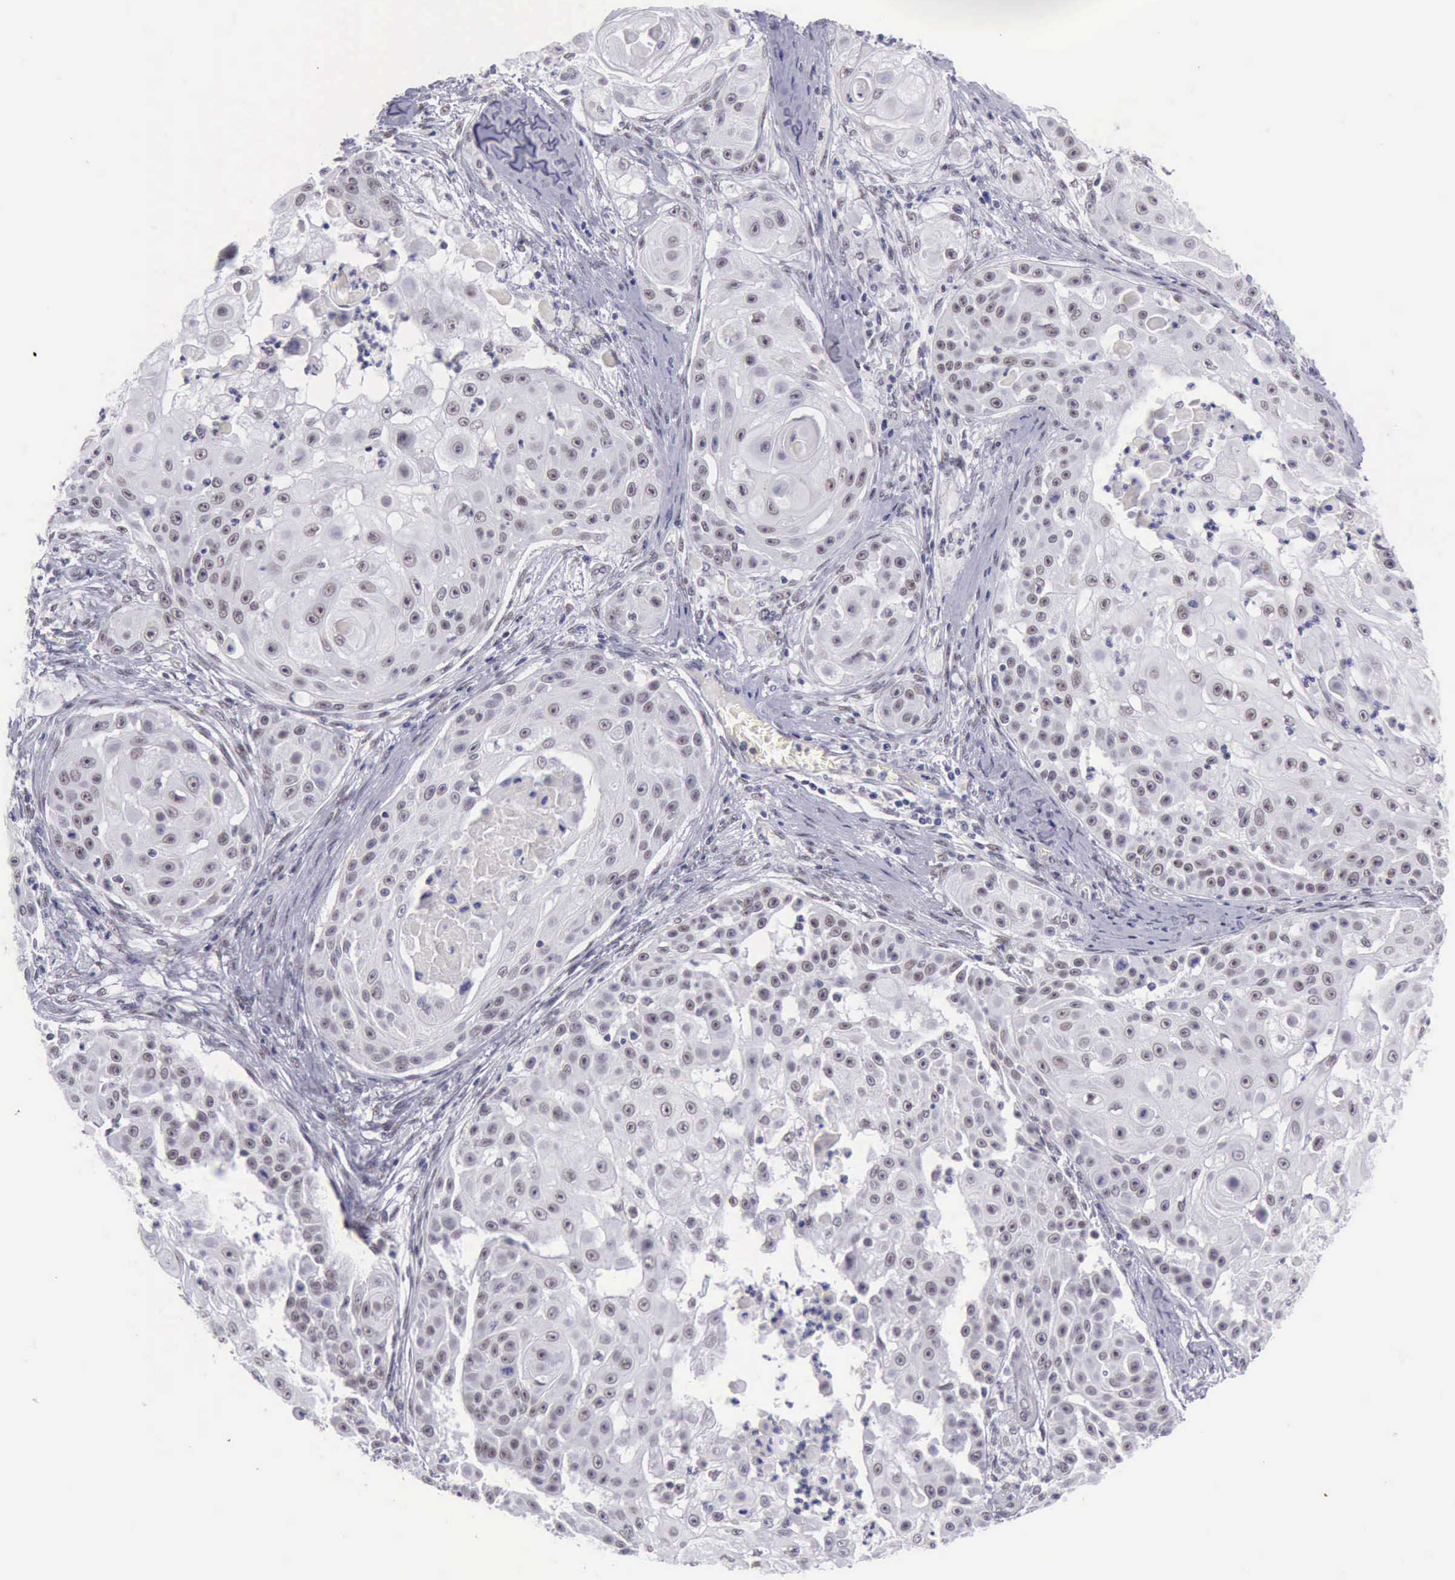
{"staining": {"intensity": "negative", "quantity": "none", "location": "none"}, "tissue": "skin cancer", "cell_type": "Tumor cells", "image_type": "cancer", "snomed": [{"axis": "morphology", "description": "Squamous cell carcinoma, NOS"}, {"axis": "topography", "description": "Skin"}], "caption": "This is an IHC histopathology image of human skin squamous cell carcinoma. There is no expression in tumor cells.", "gene": "EP300", "patient": {"sex": "female", "age": 57}}